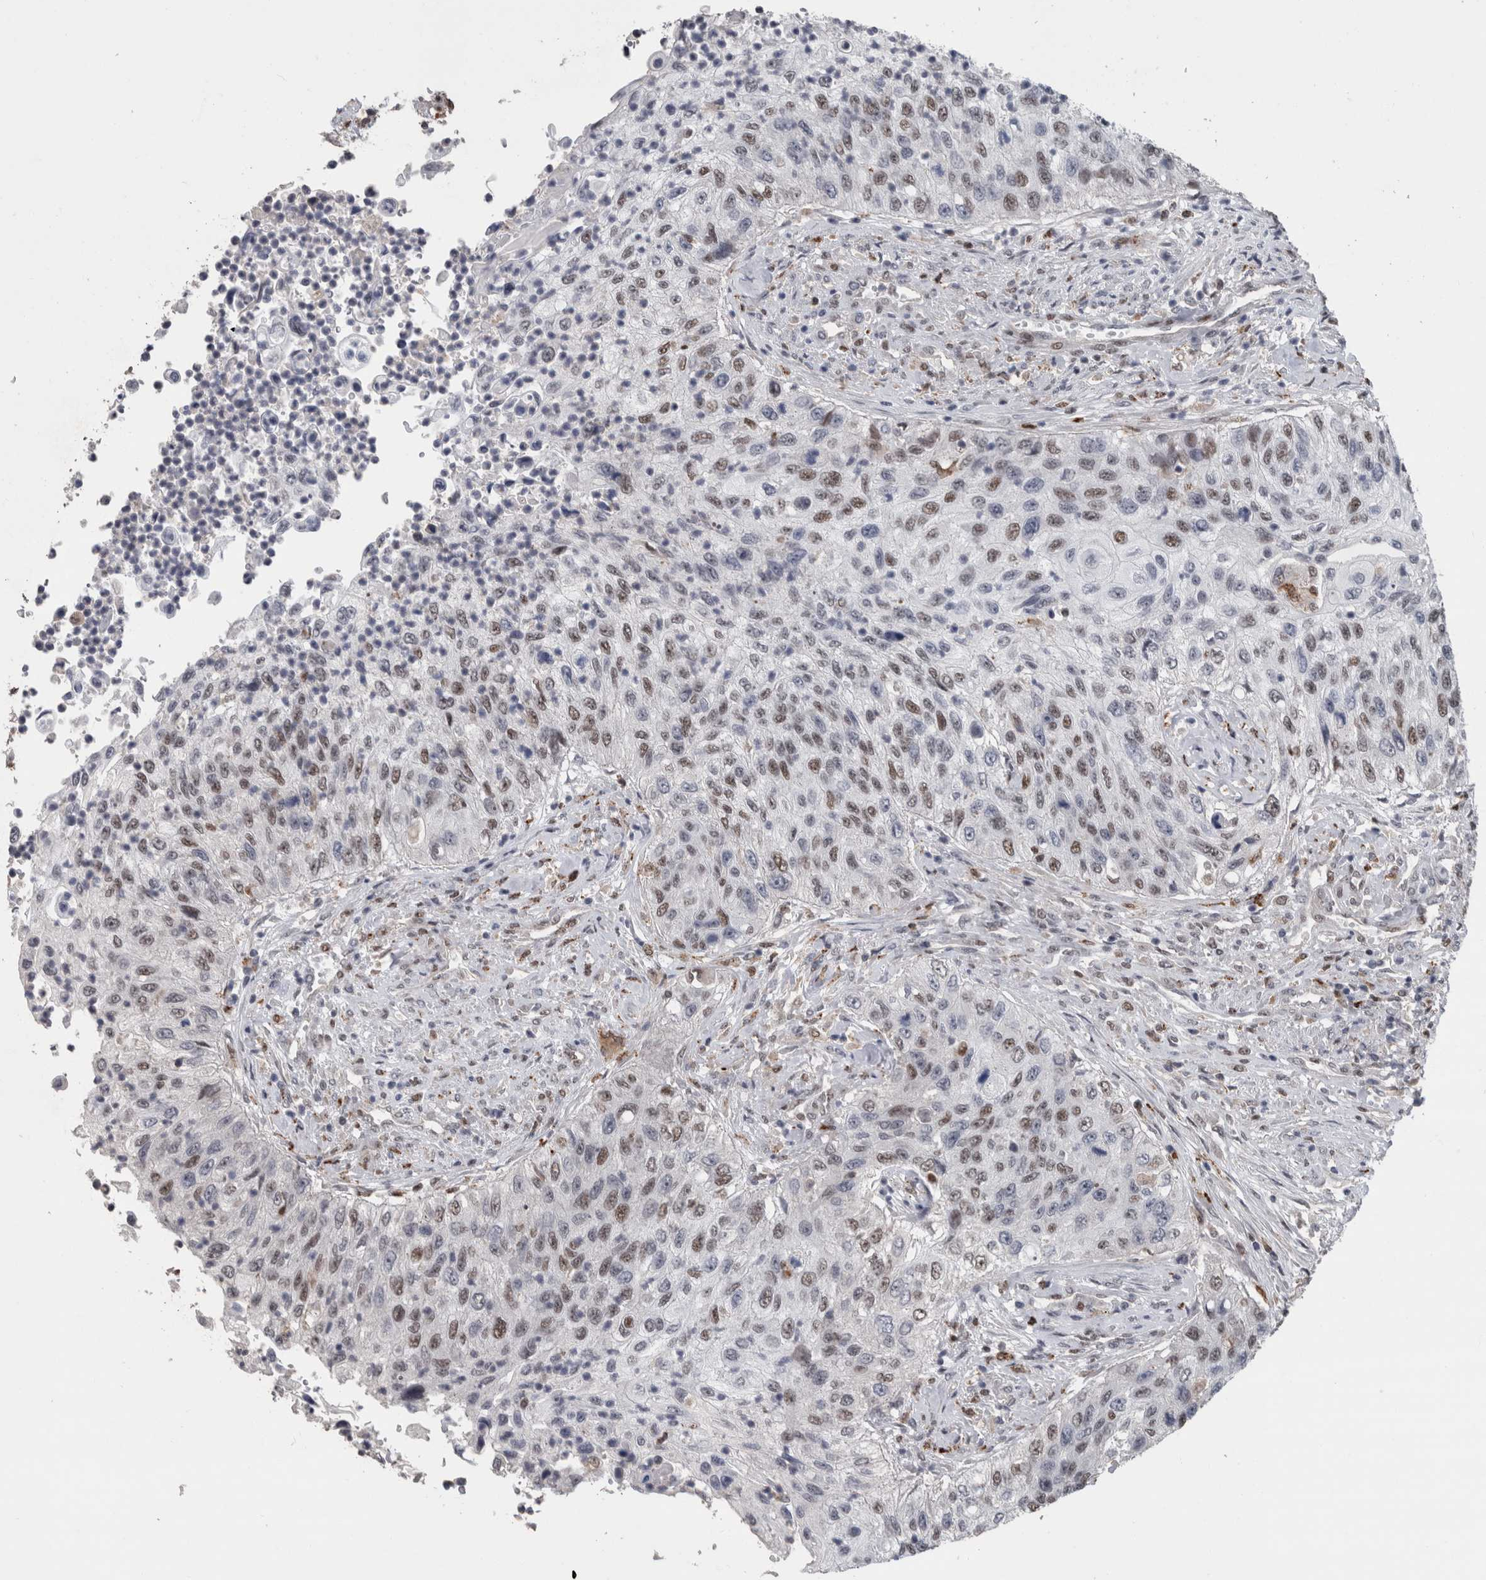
{"staining": {"intensity": "moderate", "quantity": "25%-75%", "location": "nuclear"}, "tissue": "urothelial cancer", "cell_type": "Tumor cells", "image_type": "cancer", "snomed": [{"axis": "morphology", "description": "Urothelial carcinoma, High grade"}, {"axis": "topography", "description": "Urinary bladder"}], "caption": "IHC histopathology image of neoplastic tissue: urothelial cancer stained using IHC displays medium levels of moderate protein expression localized specifically in the nuclear of tumor cells, appearing as a nuclear brown color.", "gene": "POLD2", "patient": {"sex": "female", "age": 60}}